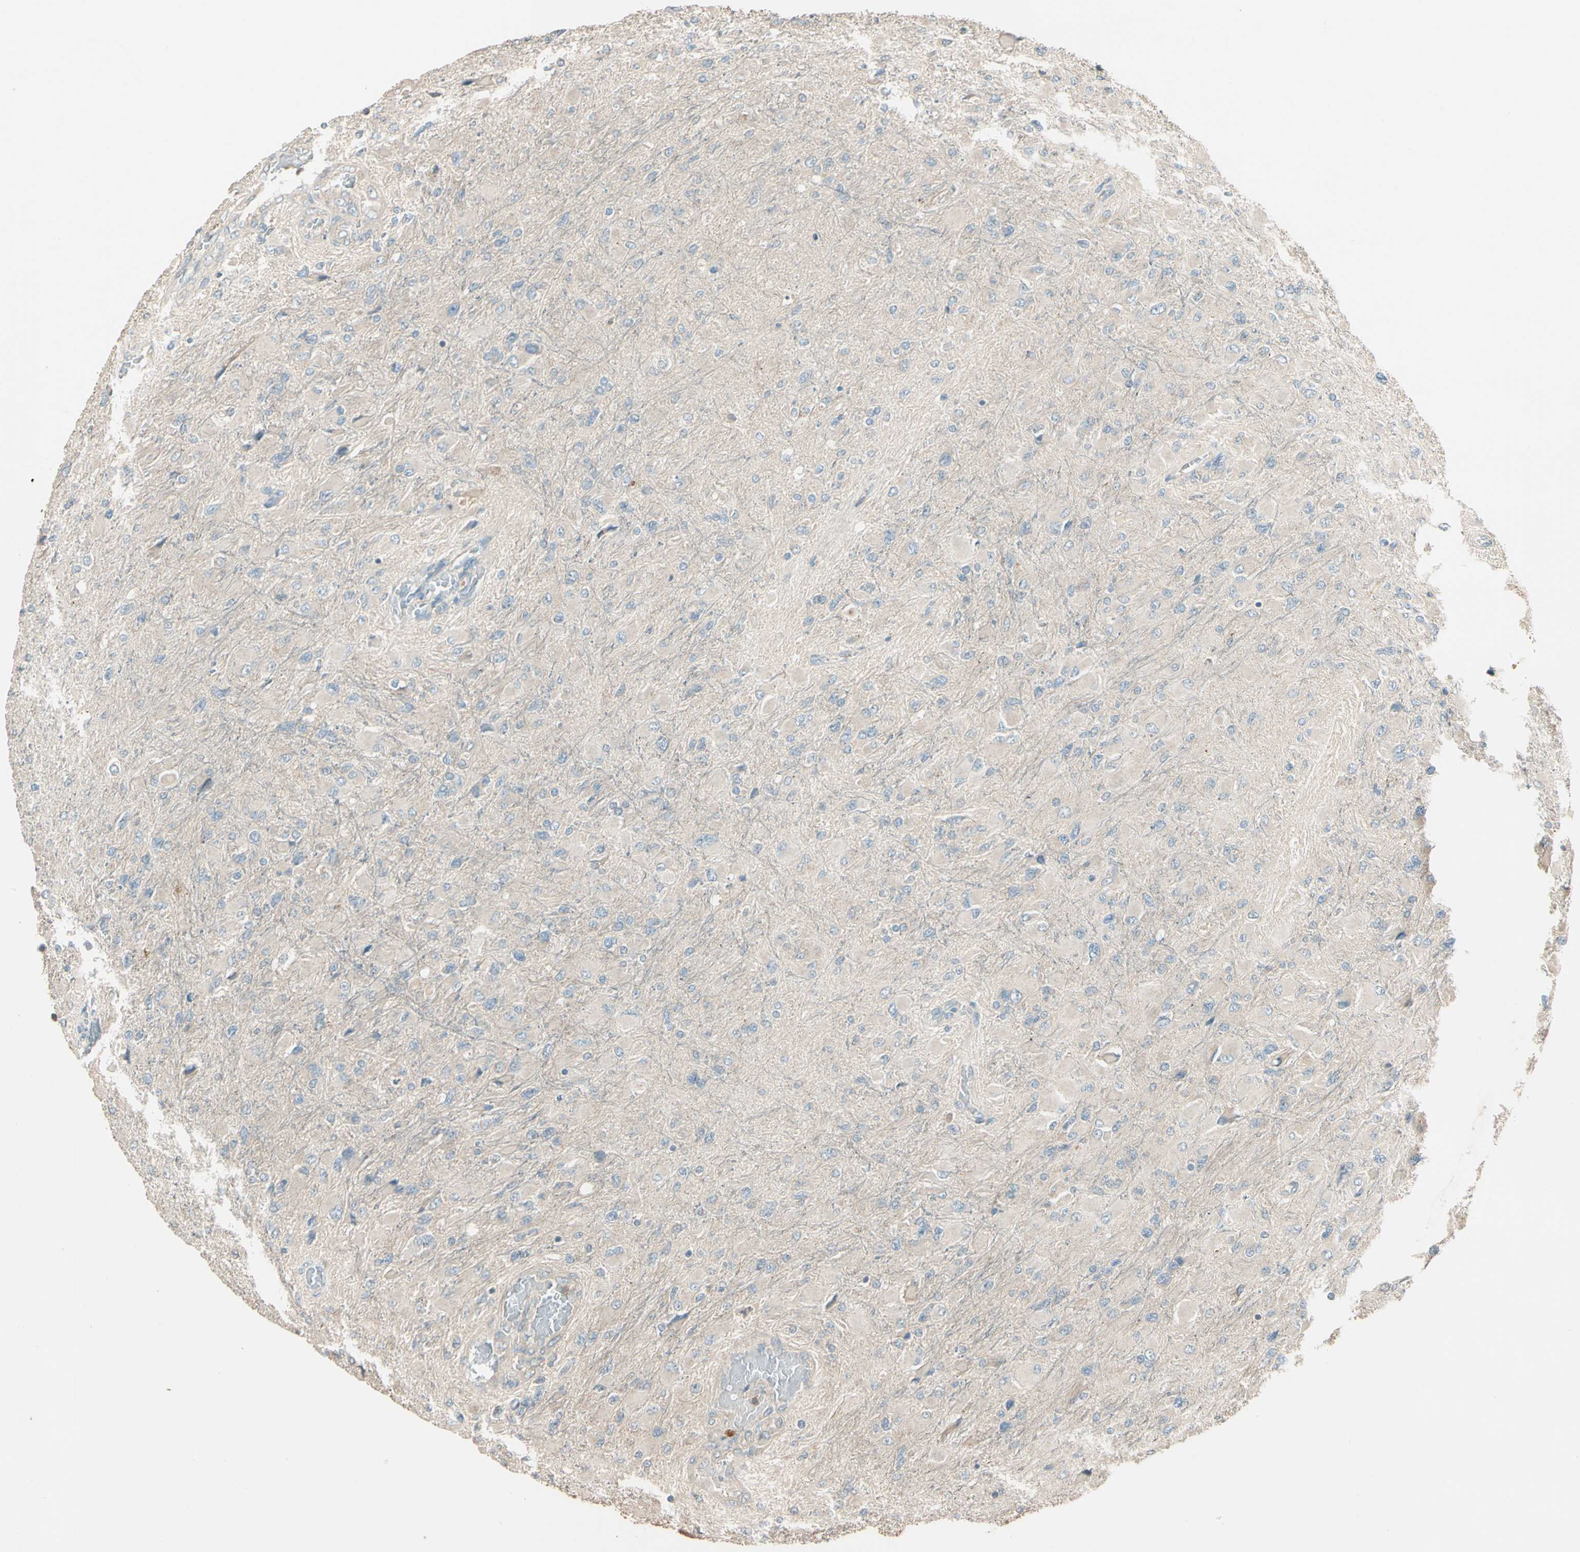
{"staining": {"intensity": "weak", "quantity": ">75%", "location": "cytoplasmic/membranous"}, "tissue": "glioma", "cell_type": "Tumor cells", "image_type": "cancer", "snomed": [{"axis": "morphology", "description": "Glioma, malignant, High grade"}, {"axis": "topography", "description": "Cerebral cortex"}], "caption": "Immunohistochemistry (IHC) micrograph of human high-grade glioma (malignant) stained for a protein (brown), which shows low levels of weak cytoplasmic/membranous positivity in approximately >75% of tumor cells.", "gene": "TNFRSF21", "patient": {"sex": "female", "age": 36}}